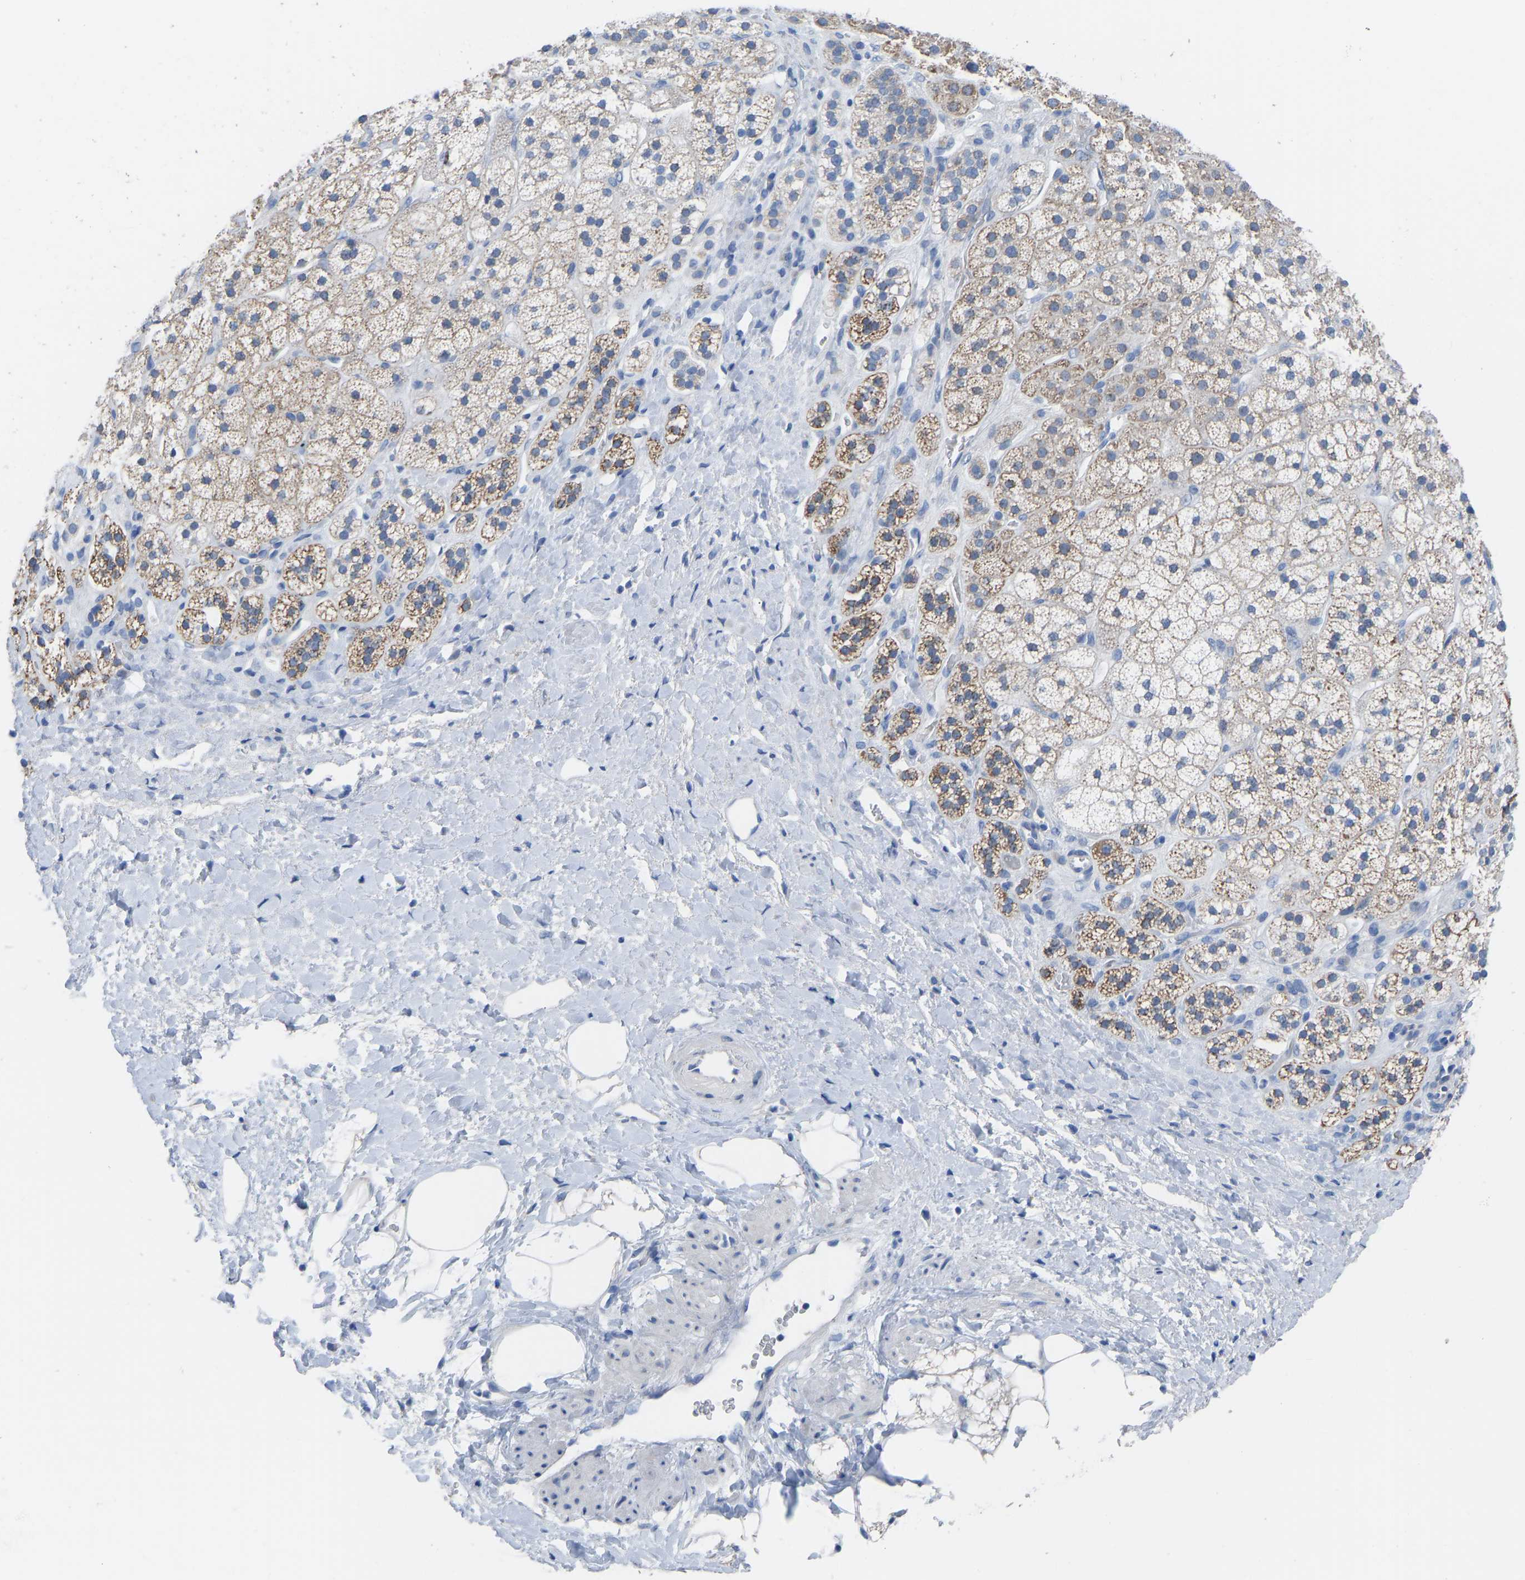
{"staining": {"intensity": "moderate", "quantity": "25%-75%", "location": "cytoplasmic/membranous"}, "tissue": "adrenal gland", "cell_type": "Glandular cells", "image_type": "normal", "snomed": [{"axis": "morphology", "description": "Normal tissue, NOS"}, {"axis": "topography", "description": "Adrenal gland"}], "caption": "Adrenal gland stained with IHC shows moderate cytoplasmic/membranous expression in approximately 25%-75% of glandular cells. (DAB = brown stain, brightfield microscopy at high magnification).", "gene": "OLIG2", "patient": {"sex": "male", "age": 56}}